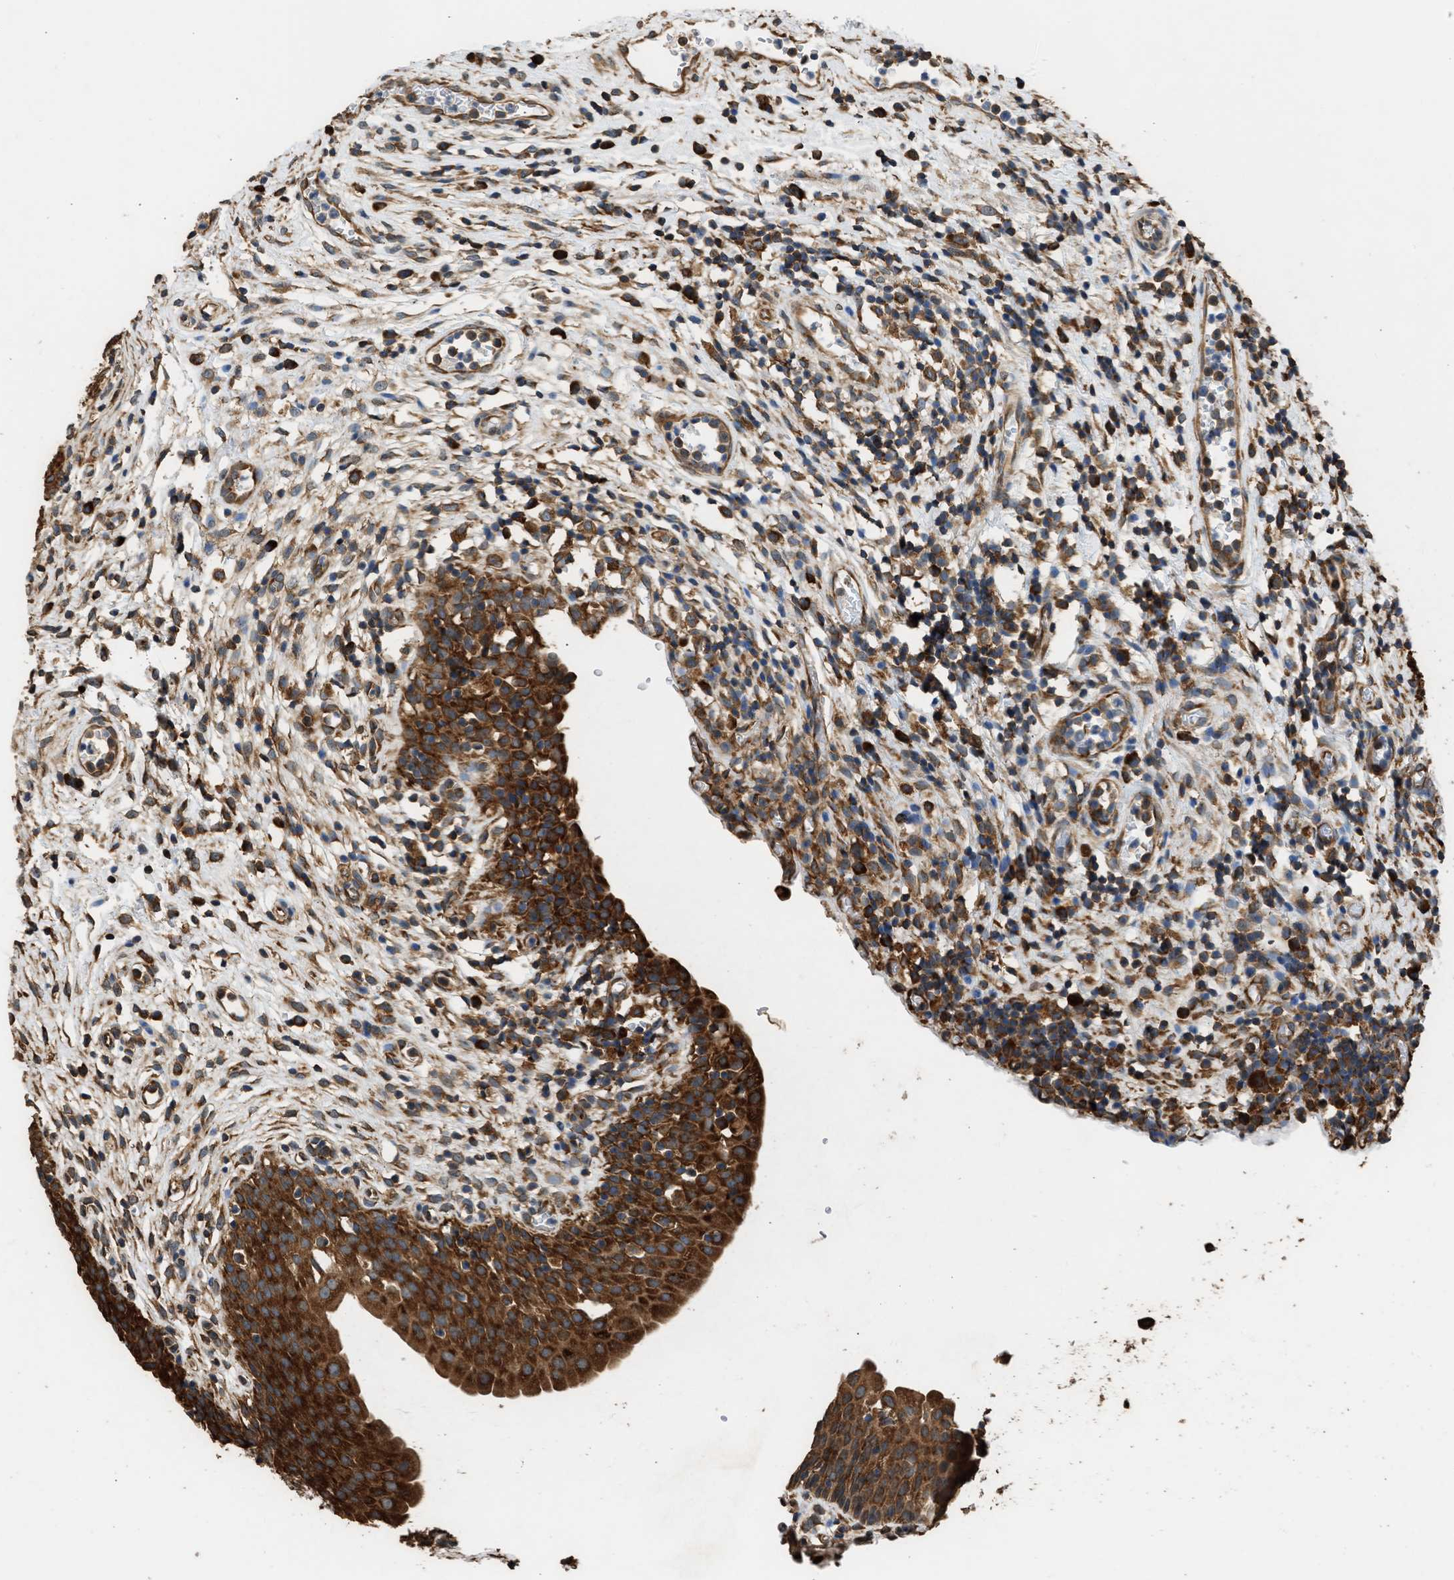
{"staining": {"intensity": "strong", "quantity": ">75%", "location": "cytoplasmic/membranous"}, "tissue": "urinary bladder", "cell_type": "Urothelial cells", "image_type": "normal", "snomed": [{"axis": "morphology", "description": "Normal tissue, NOS"}, {"axis": "topography", "description": "Urinary bladder"}], "caption": "A micrograph of human urinary bladder stained for a protein shows strong cytoplasmic/membranous brown staining in urothelial cells. The staining was performed using DAB (3,3'-diaminobenzidine) to visualize the protein expression in brown, while the nuclei were stained in blue with hematoxylin (Magnification: 20x).", "gene": "SLC36A4", "patient": {"sex": "male", "age": 37}}